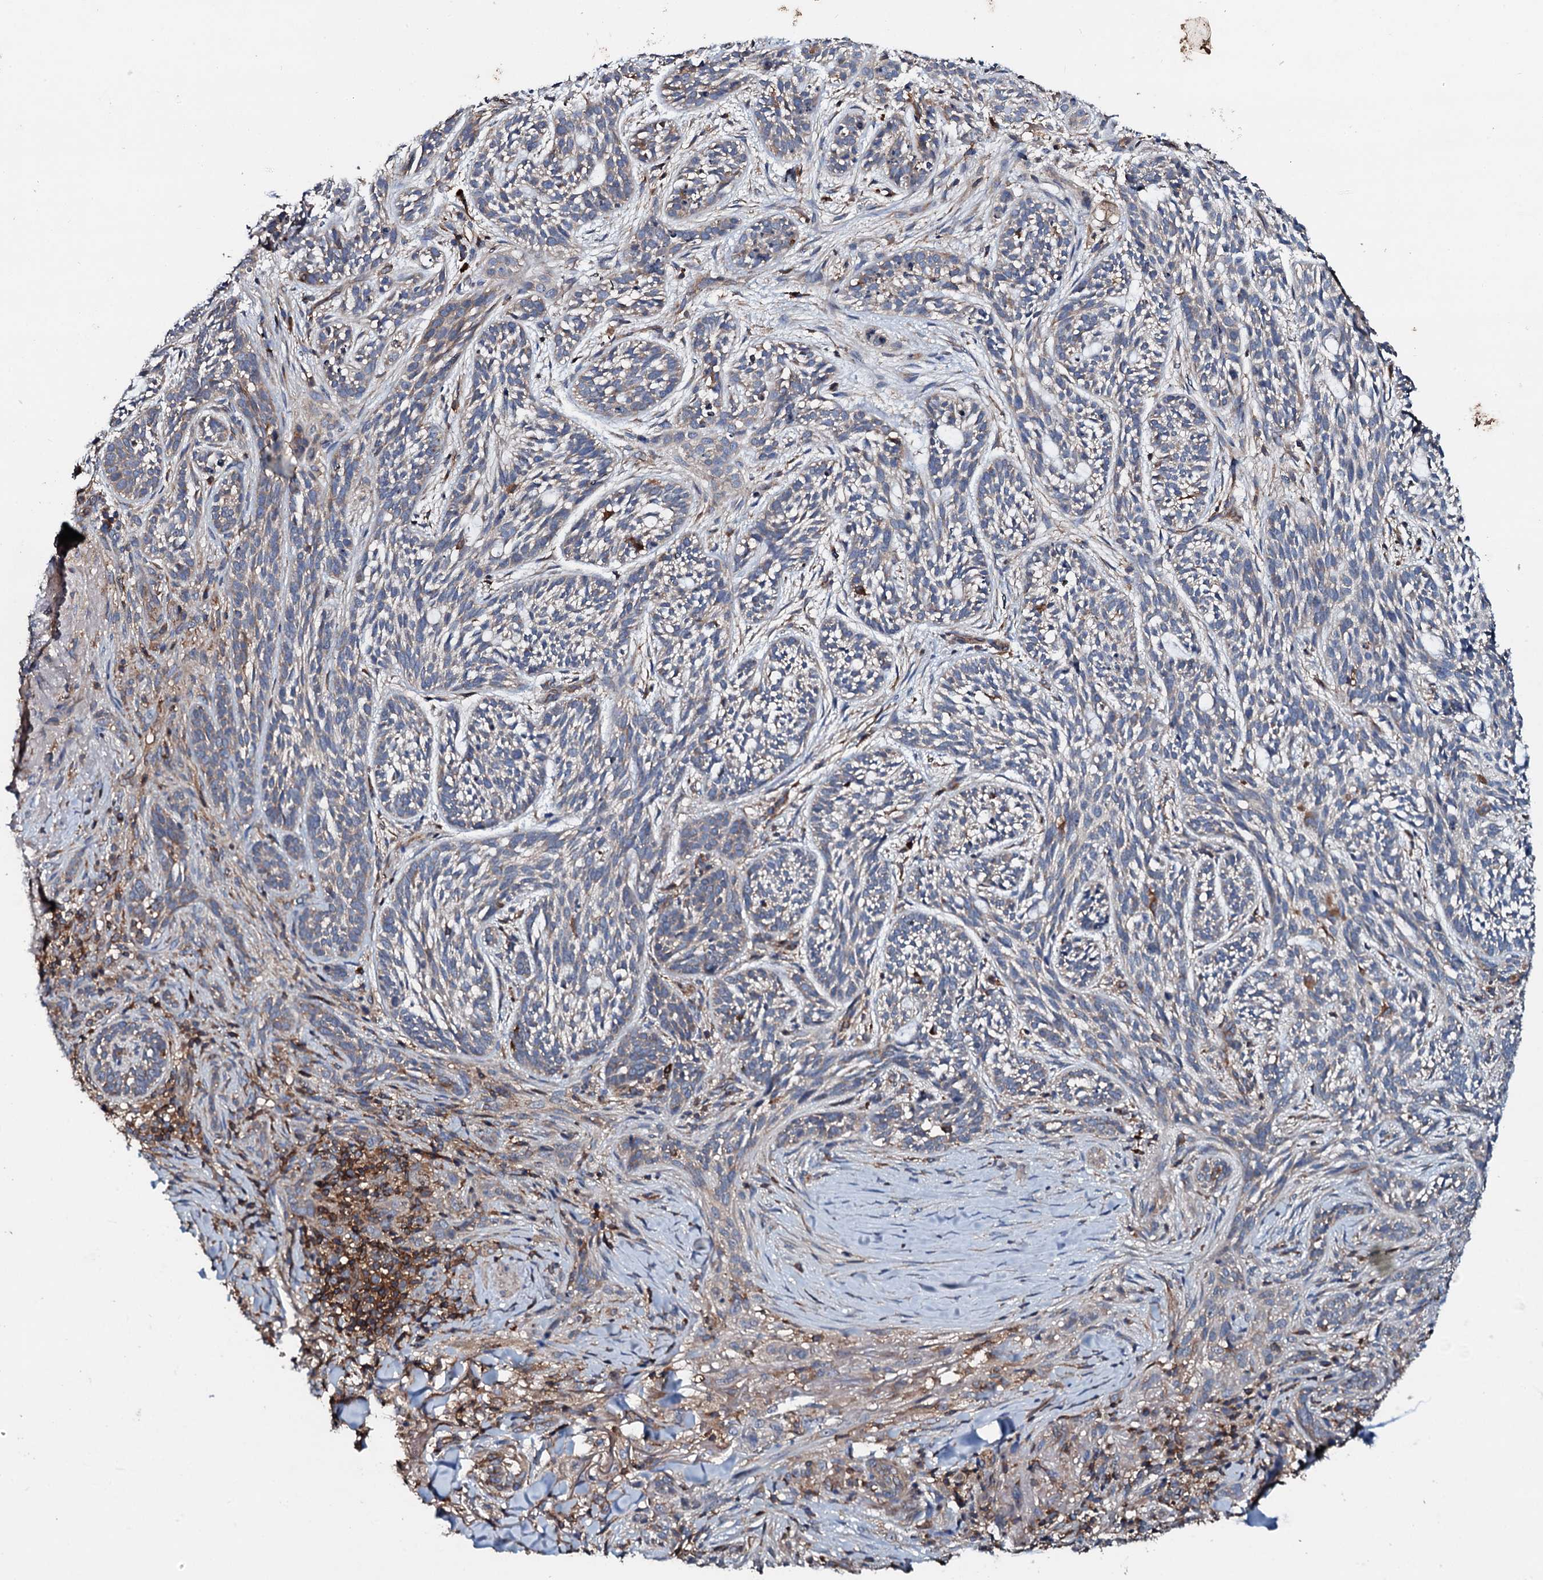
{"staining": {"intensity": "moderate", "quantity": "25%-75%", "location": "cytoplasmic/membranous"}, "tissue": "skin cancer", "cell_type": "Tumor cells", "image_type": "cancer", "snomed": [{"axis": "morphology", "description": "Basal cell carcinoma"}, {"axis": "topography", "description": "Skin"}], "caption": "A brown stain highlights moderate cytoplasmic/membranous positivity of a protein in skin cancer (basal cell carcinoma) tumor cells. (DAB IHC with brightfield microscopy, high magnification).", "gene": "GRK2", "patient": {"sex": "male", "age": 71}}